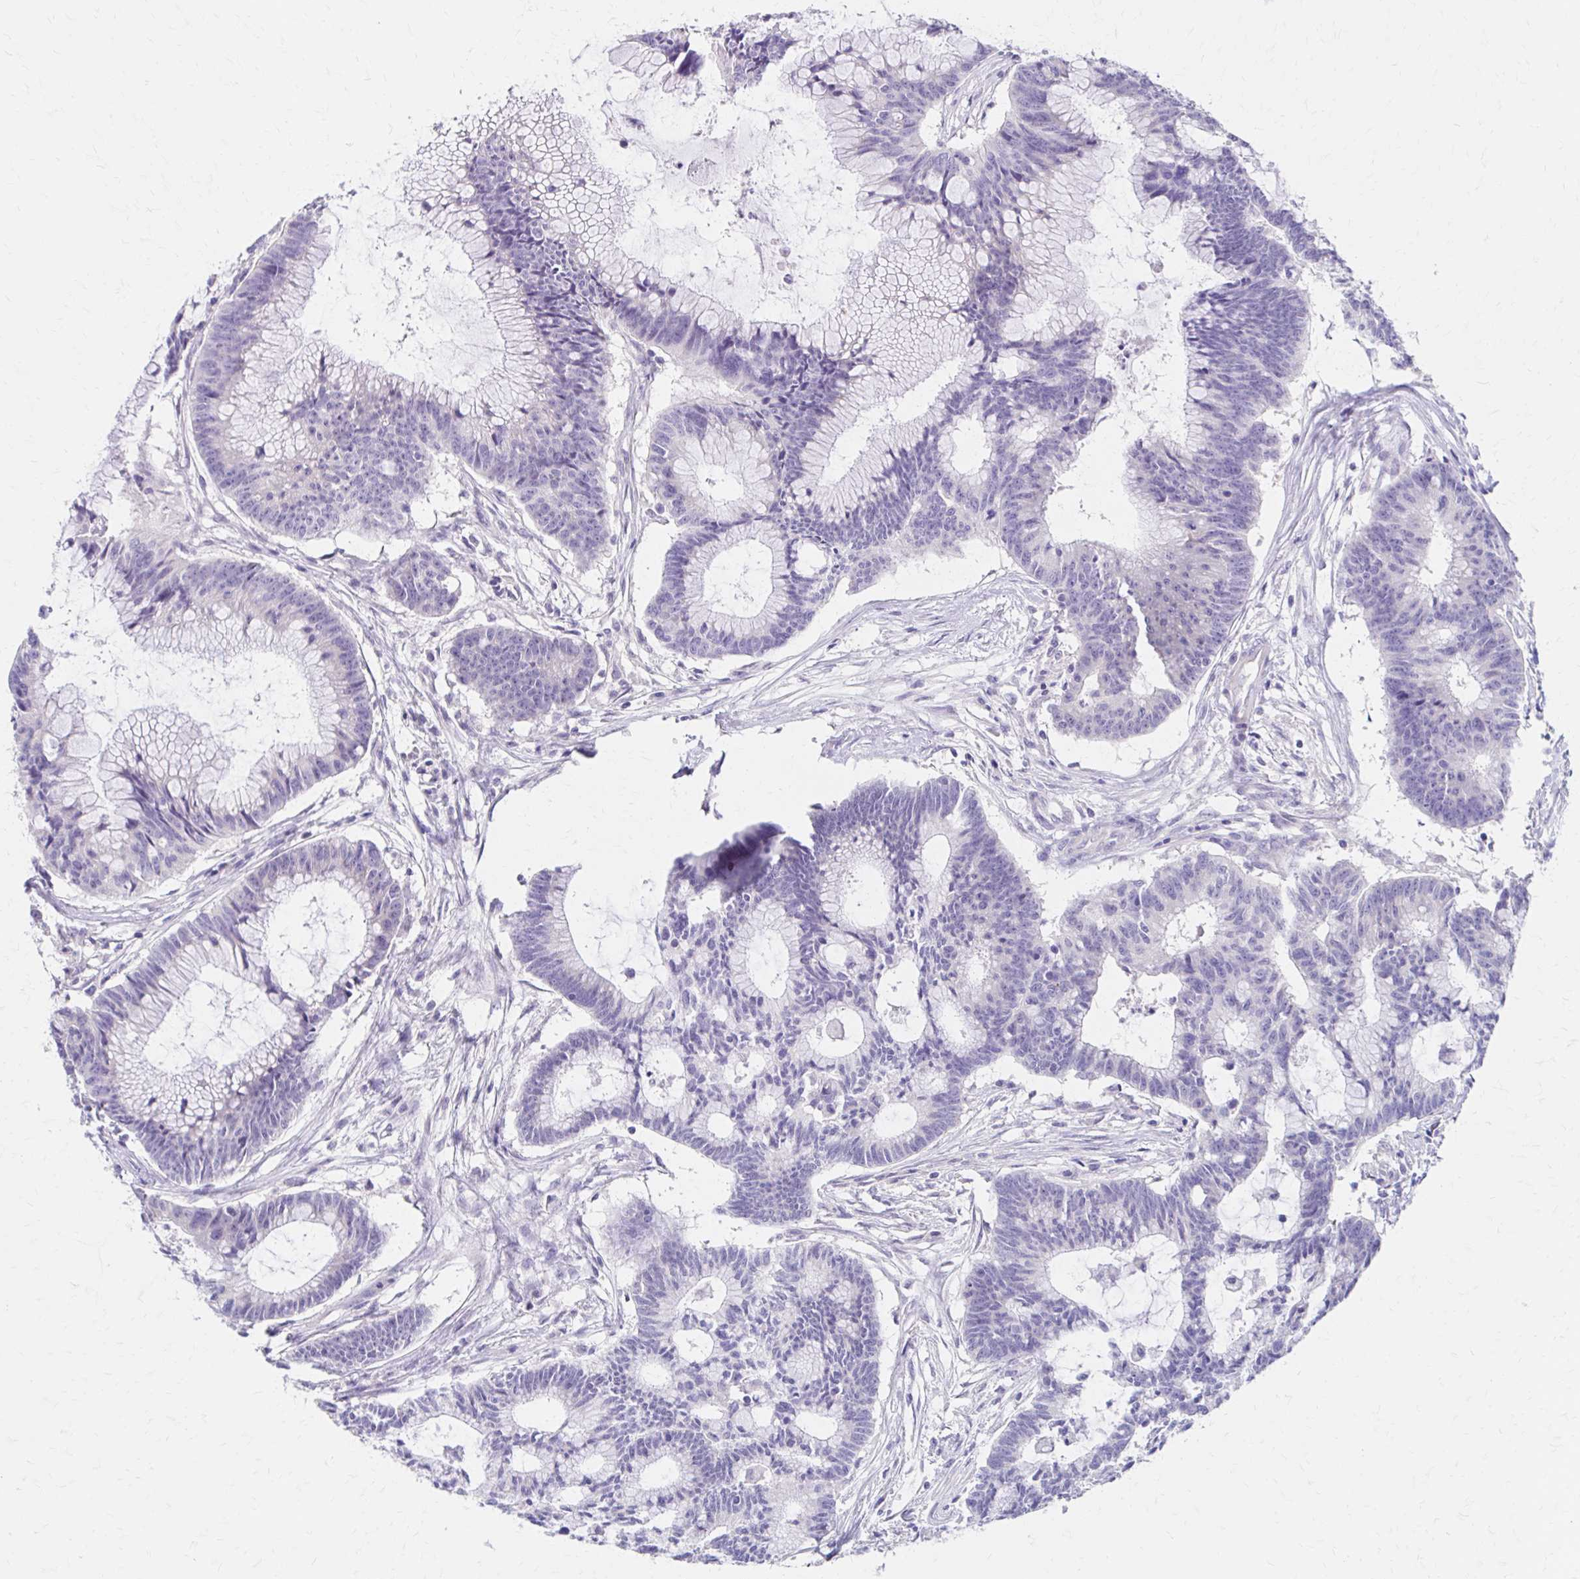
{"staining": {"intensity": "negative", "quantity": "none", "location": "none"}, "tissue": "colorectal cancer", "cell_type": "Tumor cells", "image_type": "cancer", "snomed": [{"axis": "morphology", "description": "Adenocarcinoma, NOS"}, {"axis": "topography", "description": "Colon"}], "caption": "Tumor cells show no significant protein staining in colorectal adenocarcinoma. (Immunohistochemistry, brightfield microscopy, high magnification).", "gene": "AZGP1", "patient": {"sex": "female", "age": 78}}